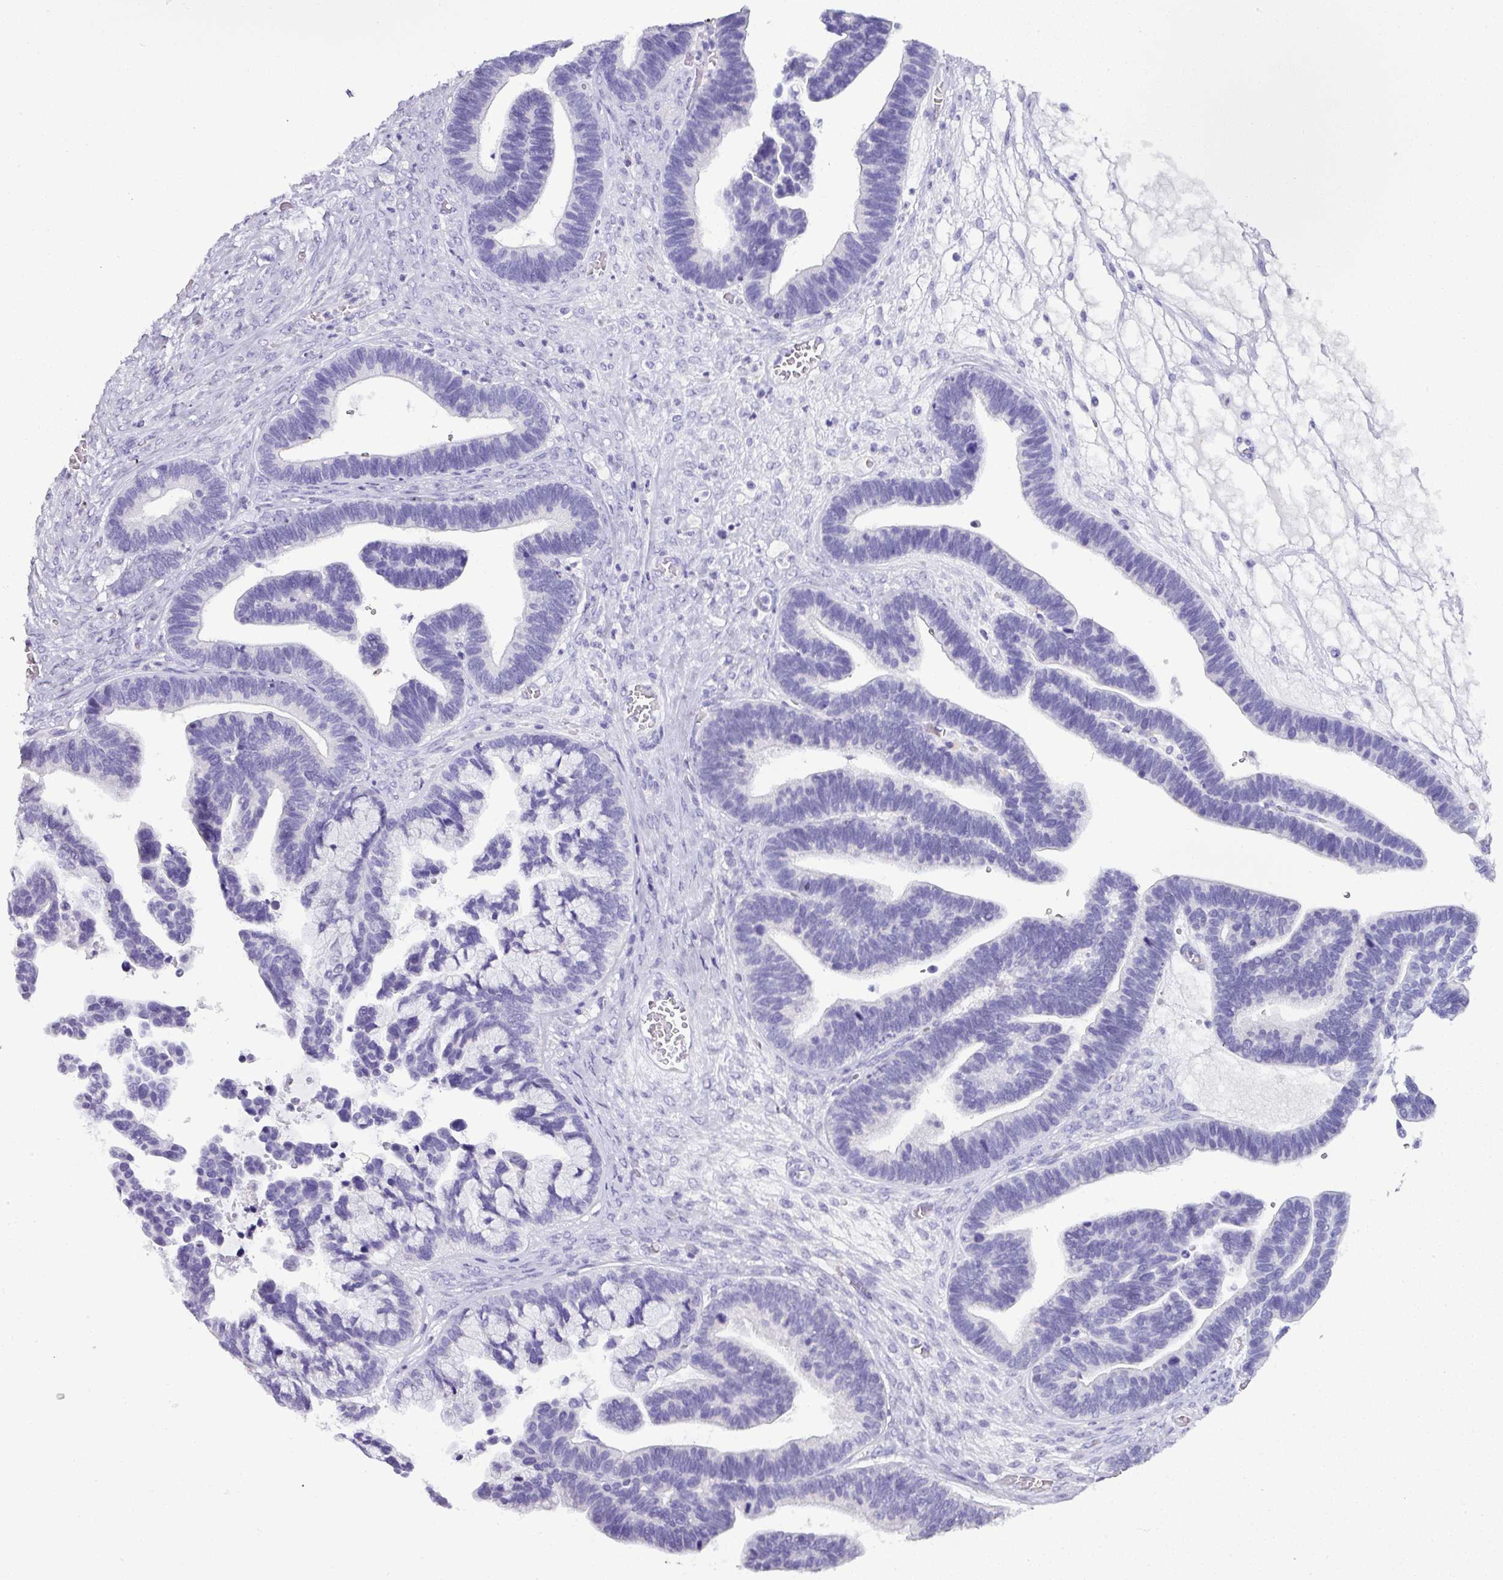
{"staining": {"intensity": "negative", "quantity": "none", "location": "none"}, "tissue": "ovarian cancer", "cell_type": "Tumor cells", "image_type": "cancer", "snomed": [{"axis": "morphology", "description": "Cystadenocarcinoma, serous, NOS"}, {"axis": "topography", "description": "Ovary"}], "caption": "The IHC photomicrograph has no significant positivity in tumor cells of ovarian cancer (serous cystadenocarcinoma) tissue. The staining was performed using DAB (3,3'-diaminobenzidine) to visualize the protein expression in brown, while the nuclei were stained in blue with hematoxylin (Magnification: 20x).", "gene": "NAPSA", "patient": {"sex": "female", "age": 56}}